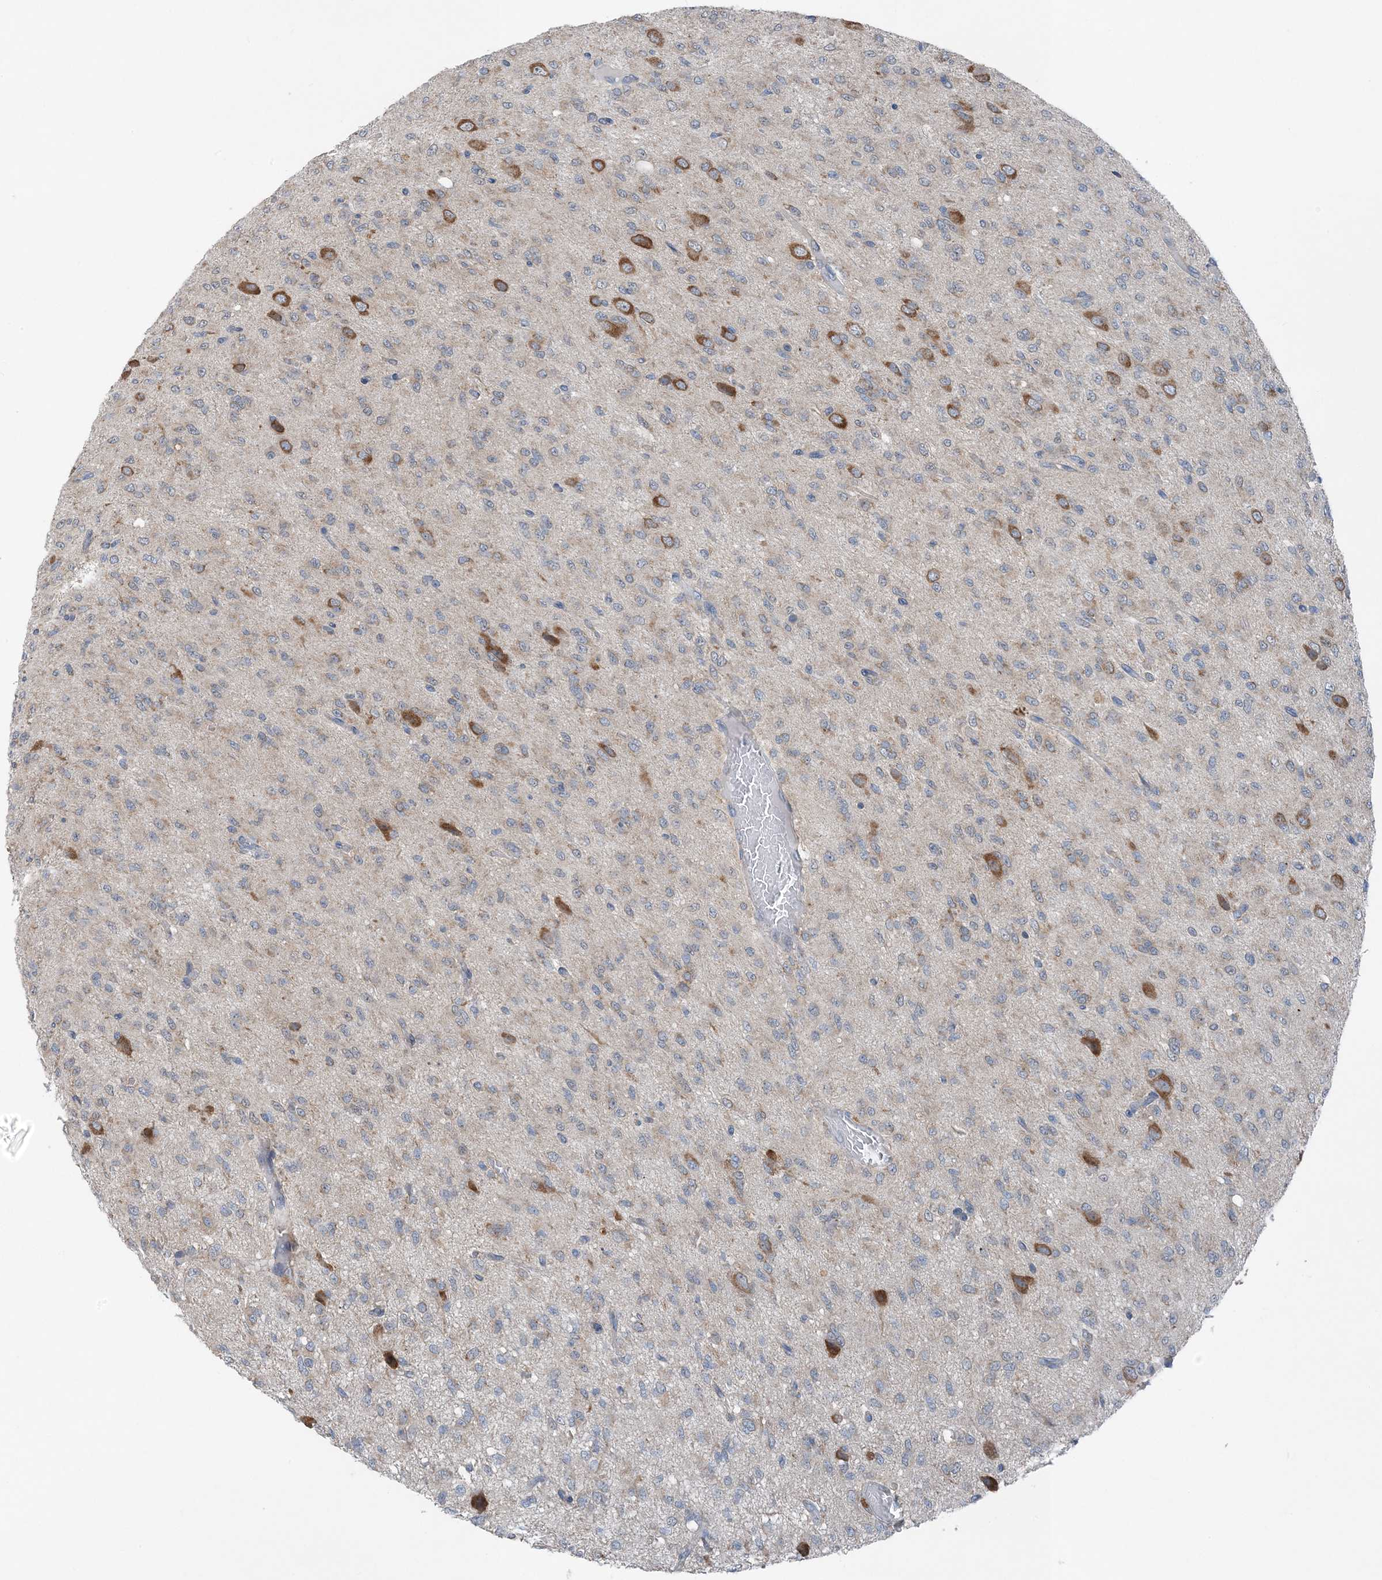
{"staining": {"intensity": "negative", "quantity": "none", "location": "none"}, "tissue": "glioma", "cell_type": "Tumor cells", "image_type": "cancer", "snomed": [{"axis": "morphology", "description": "Glioma, malignant, High grade"}, {"axis": "topography", "description": "Brain"}], "caption": "Human malignant glioma (high-grade) stained for a protein using immunohistochemistry exhibits no positivity in tumor cells.", "gene": "DHX30", "patient": {"sex": "female", "age": 59}}